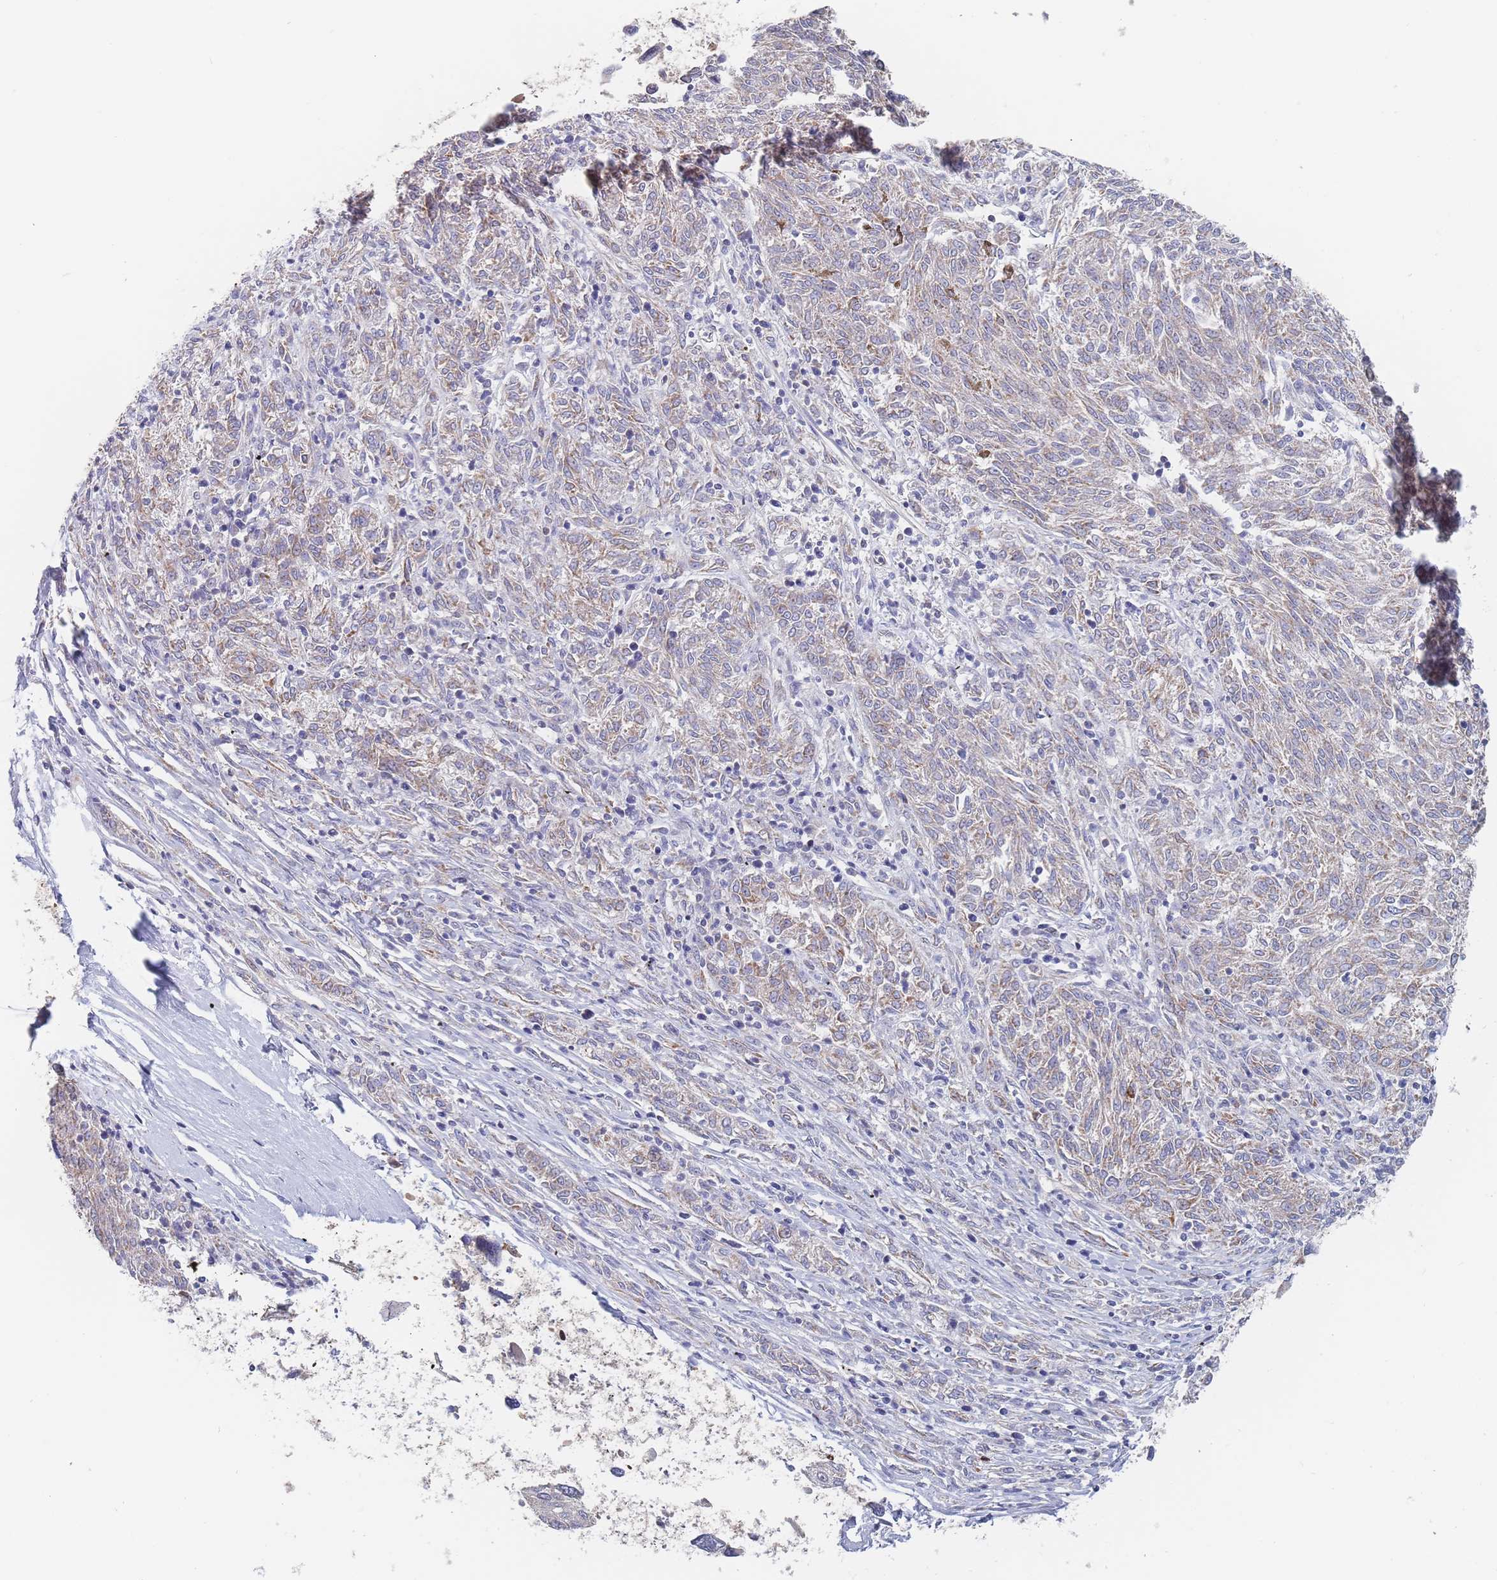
{"staining": {"intensity": "weak", "quantity": ">75%", "location": "cytoplasmic/membranous"}, "tissue": "melanoma", "cell_type": "Tumor cells", "image_type": "cancer", "snomed": [{"axis": "morphology", "description": "Malignant melanoma, NOS"}, {"axis": "topography", "description": "Skin"}], "caption": "There is low levels of weak cytoplasmic/membranous staining in tumor cells of melanoma, as demonstrated by immunohistochemical staining (brown color).", "gene": "G6PC1", "patient": {"sex": "female", "age": 72}}